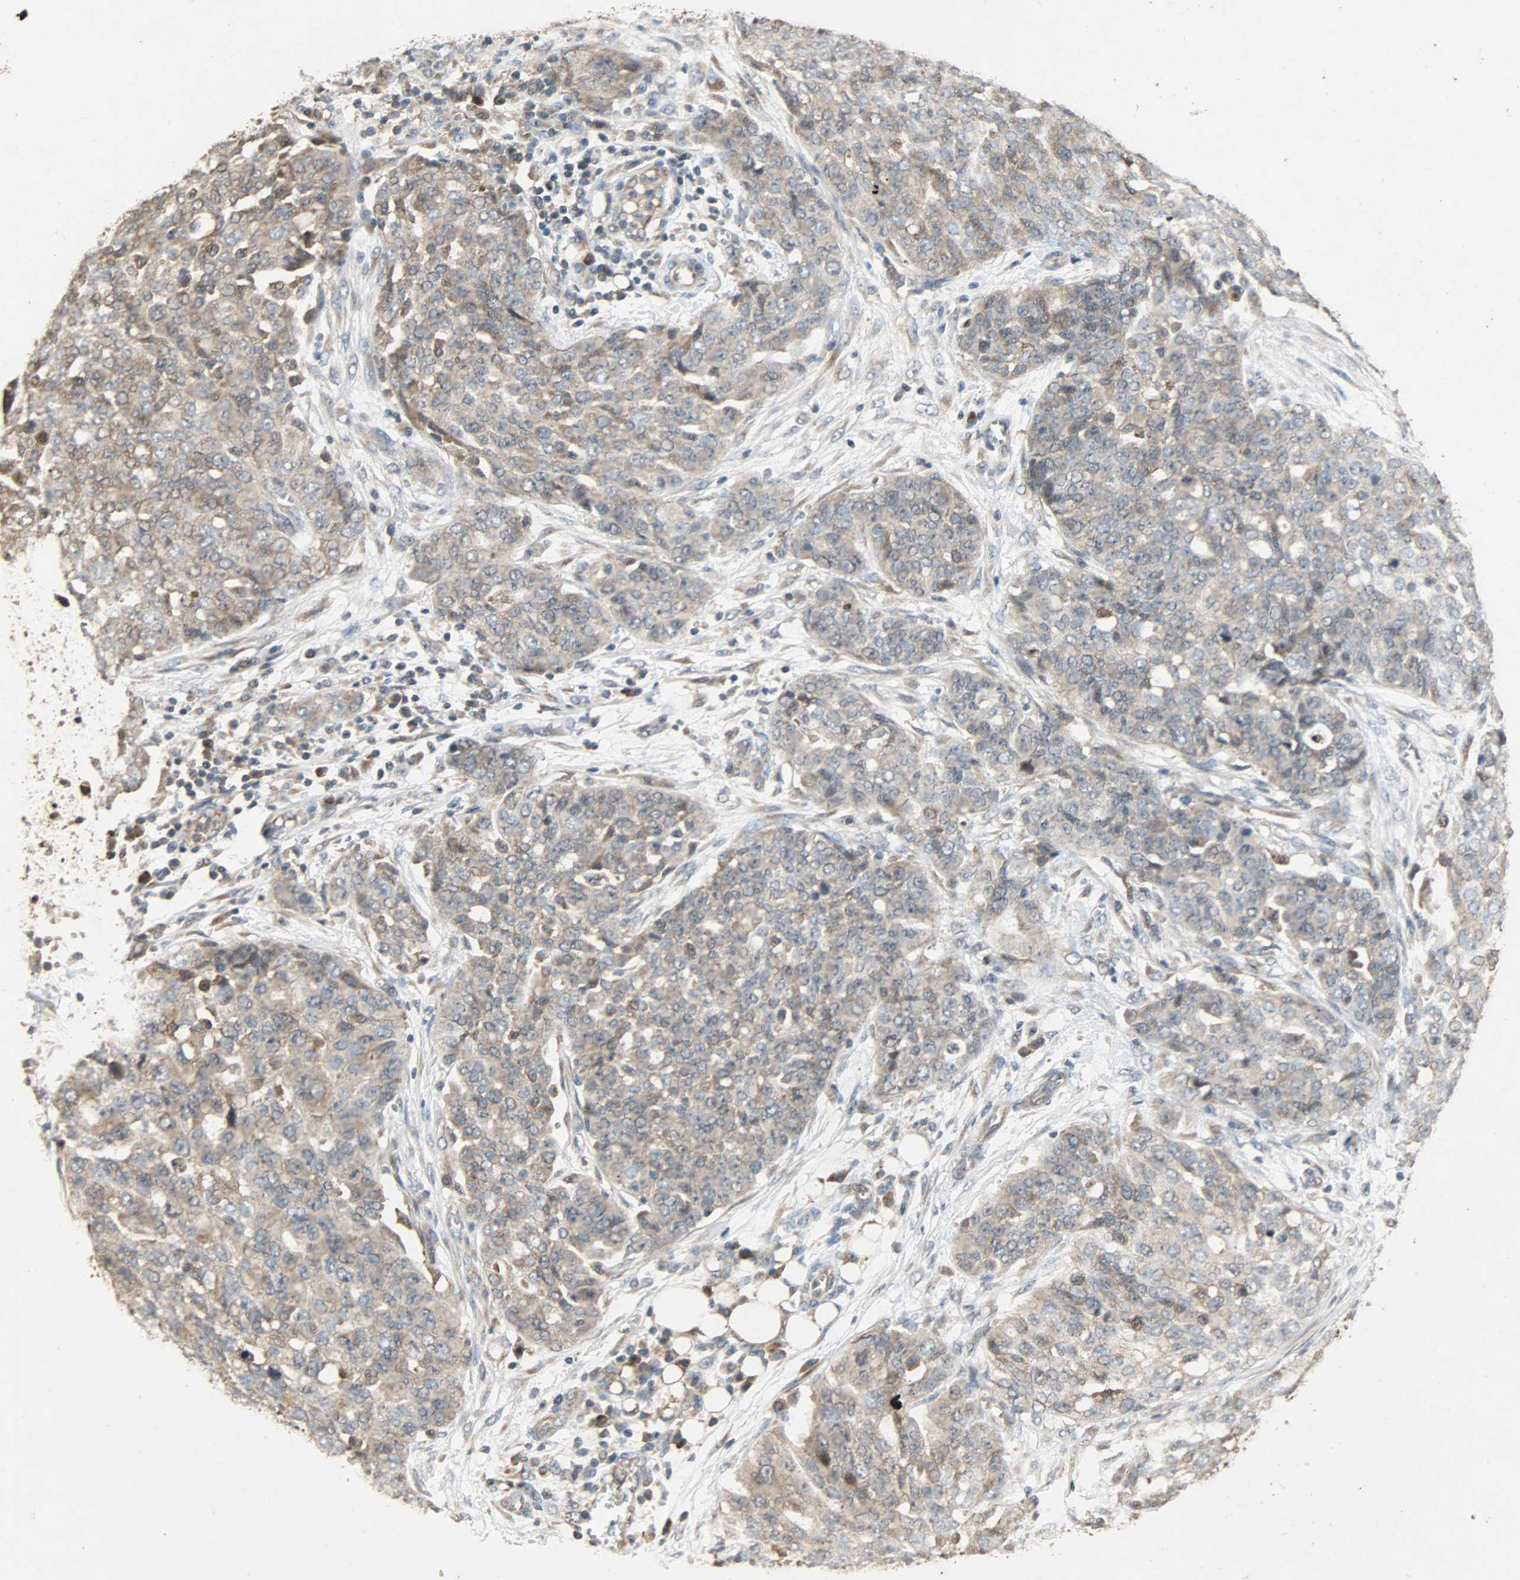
{"staining": {"intensity": "weak", "quantity": ">75%", "location": "cytoplasmic/membranous"}, "tissue": "ovarian cancer", "cell_type": "Tumor cells", "image_type": "cancer", "snomed": [{"axis": "morphology", "description": "Cystadenocarcinoma, serous, NOS"}, {"axis": "topography", "description": "Soft tissue"}, {"axis": "topography", "description": "Ovary"}], "caption": "Ovarian cancer (serous cystadenocarcinoma) tissue shows weak cytoplasmic/membranous staining in approximately >75% of tumor cells (DAB (3,3'-diaminobenzidine) = brown stain, brightfield microscopy at high magnification).", "gene": "CDKN2C", "patient": {"sex": "female", "age": 57}}